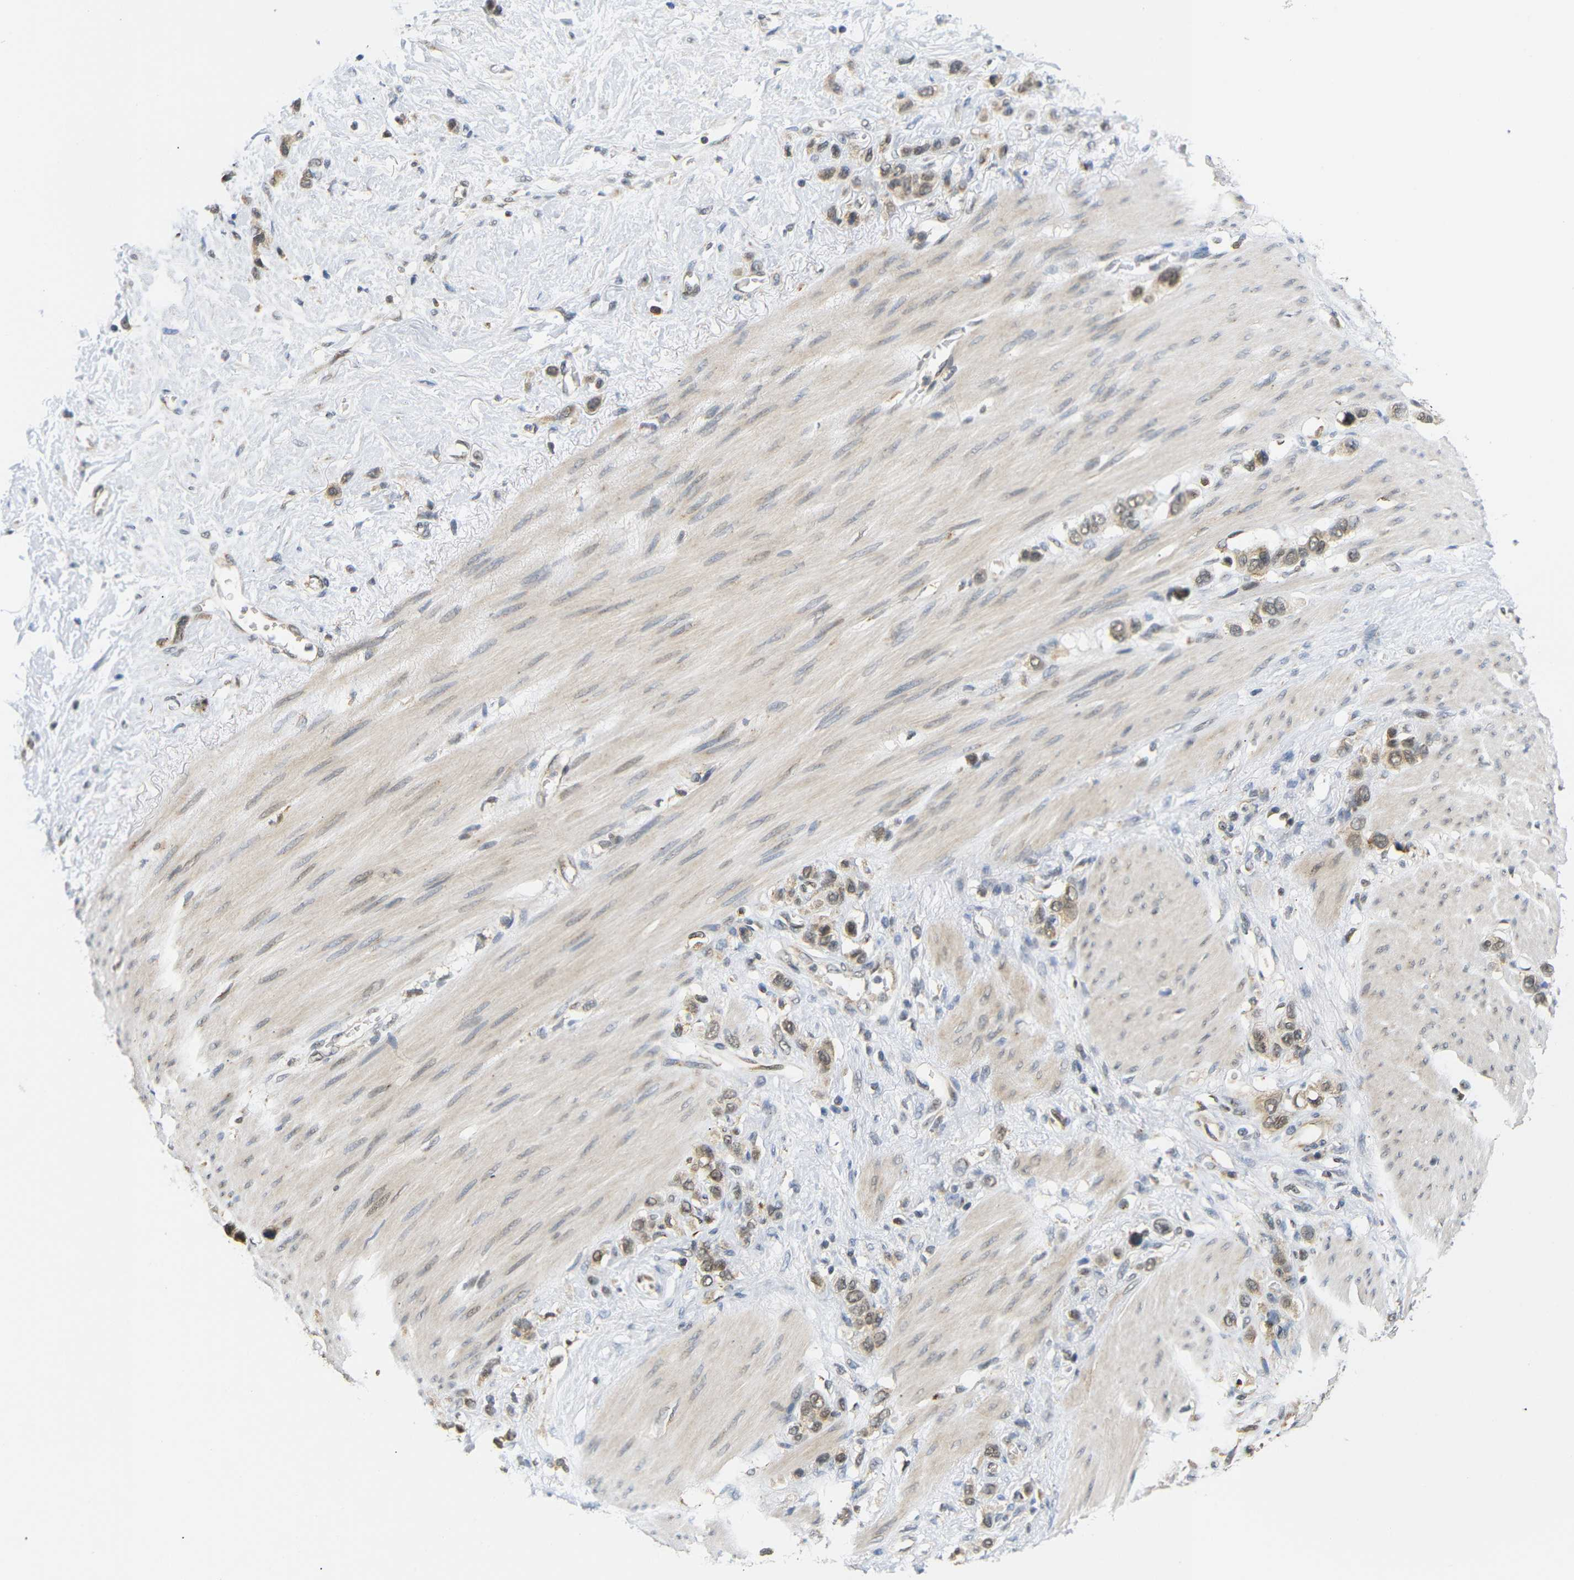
{"staining": {"intensity": "moderate", "quantity": ">75%", "location": "cytoplasmic/membranous,nuclear"}, "tissue": "stomach cancer", "cell_type": "Tumor cells", "image_type": "cancer", "snomed": [{"axis": "morphology", "description": "Adenocarcinoma, NOS"}, {"axis": "morphology", "description": "Adenocarcinoma, High grade"}, {"axis": "topography", "description": "Stomach, upper"}, {"axis": "topography", "description": "Stomach, lower"}], "caption": "Stomach adenocarcinoma stained for a protein (brown) demonstrates moderate cytoplasmic/membranous and nuclear positive positivity in approximately >75% of tumor cells.", "gene": "GJA5", "patient": {"sex": "female", "age": 65}}